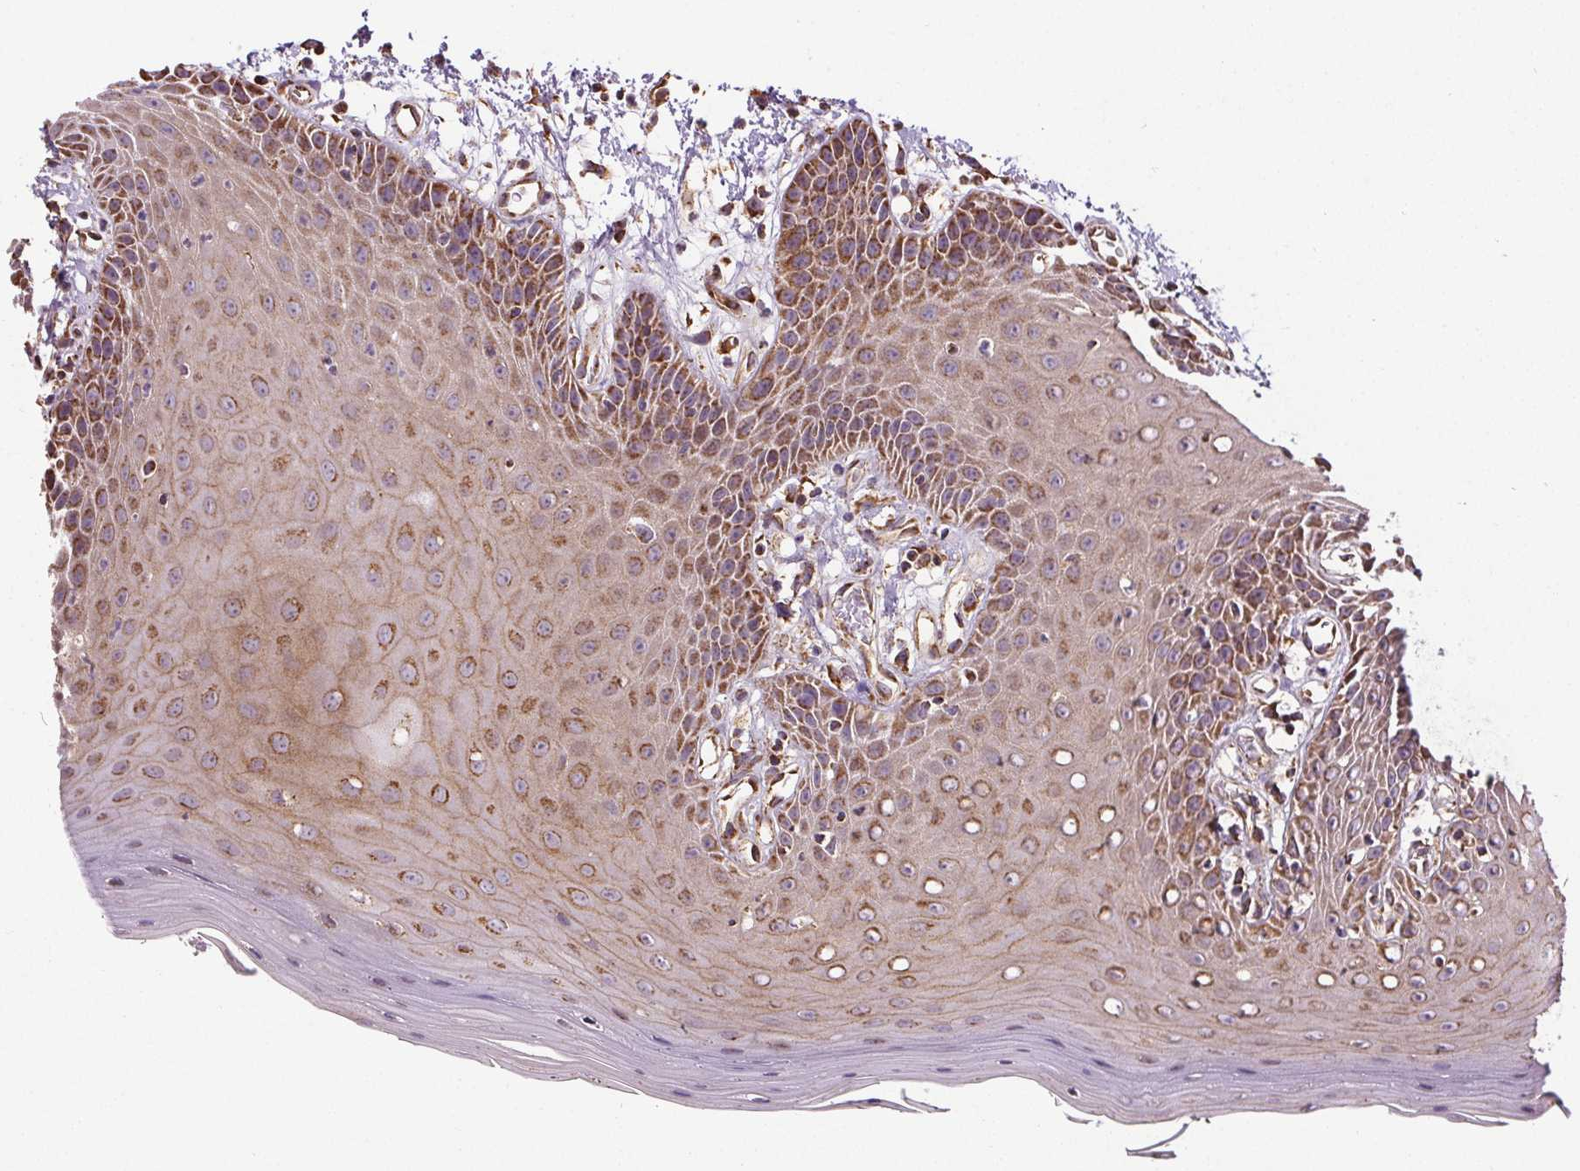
{"staining": {"intensity": "moderate", "quantity": "25%-75%", "location": "cytoplasmic/membranous"}, "tissue": "oral mucosa", "cell_type": "Squamous epithelial cells", "image_type": "normal", "snomed": [{"axis": "morphology", "description": "Normal tissue, NOS"}, {"axis": "topography", "description": "Oral tissue"}, {"axis": "topography", "description": "Tounge, NOS"}], "caption": "Immunohistochemical staining of normal human oral mucosa displays 25%-75% levels of moderate cytoplasmic/membranous protein staining in about 25%-75% of squamous epithelial cells.", "gene": "ZNF548", "patient": {"sex": "female", "age": 59}}